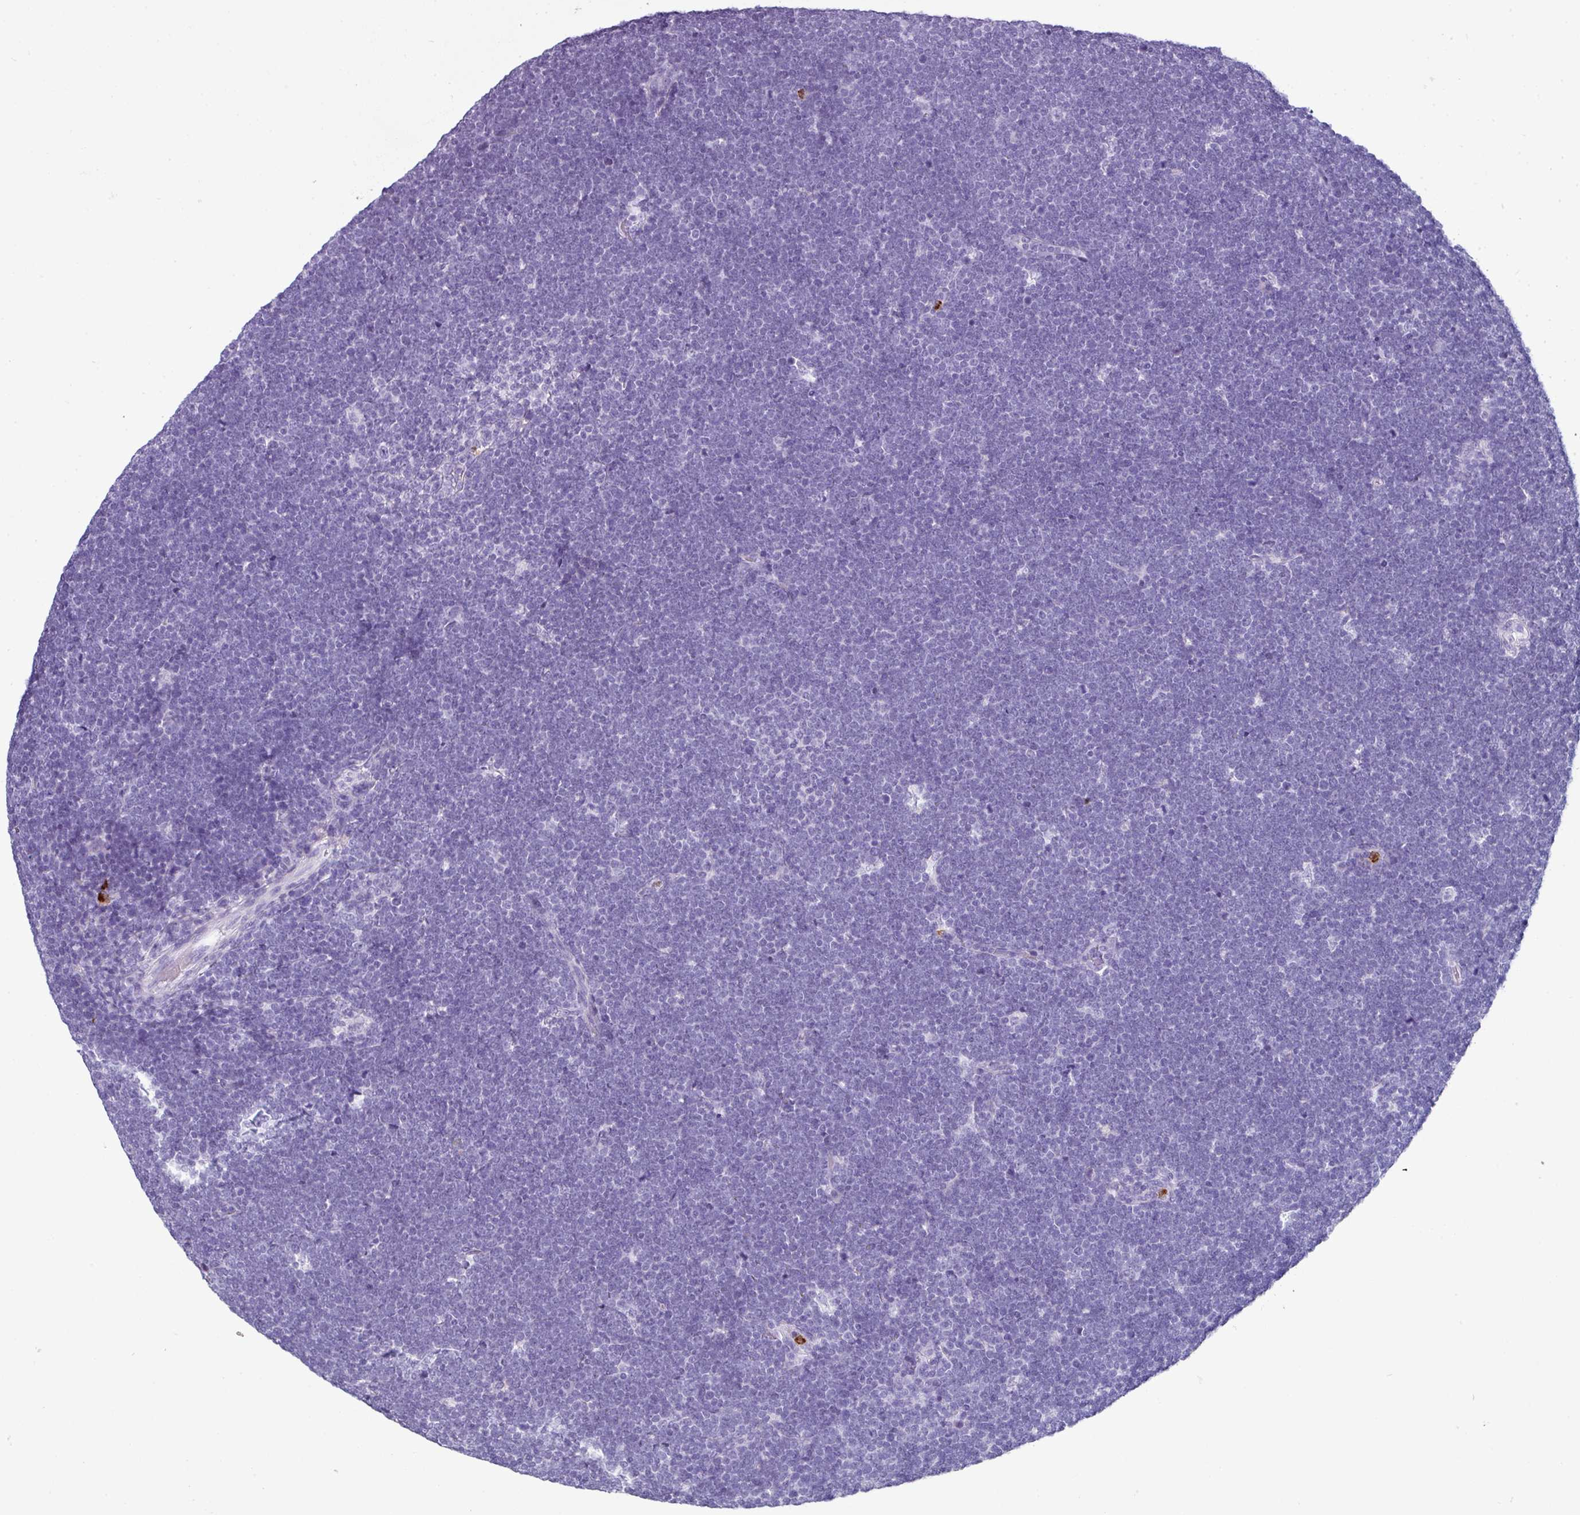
{"staining": {"intensity": "negative", "quantity": "none", "location": "none"}, "tissue": "lymphoma", "cell_type": "Tumor cells", "image_type": "cancer", "snomed": [{"axis": "morphology", "description": "Malignant lymphoma, non-Hodgkin's type, High grade"}, {"axis": "topography", "description": "Lymph node"}], "caption": "Immunohistochemical staining of high-grade malignant lymphoma, non-Hodgkin's type reveals no significant staining in tumor cells. (Stains: DAB immunohistochemistry (IHC) with hematoxylin counter stain, Microscopy: brightfield microscopy at high magnification).", "gene": "CTSG", "patient": {"sex": "male", "age": 13}}